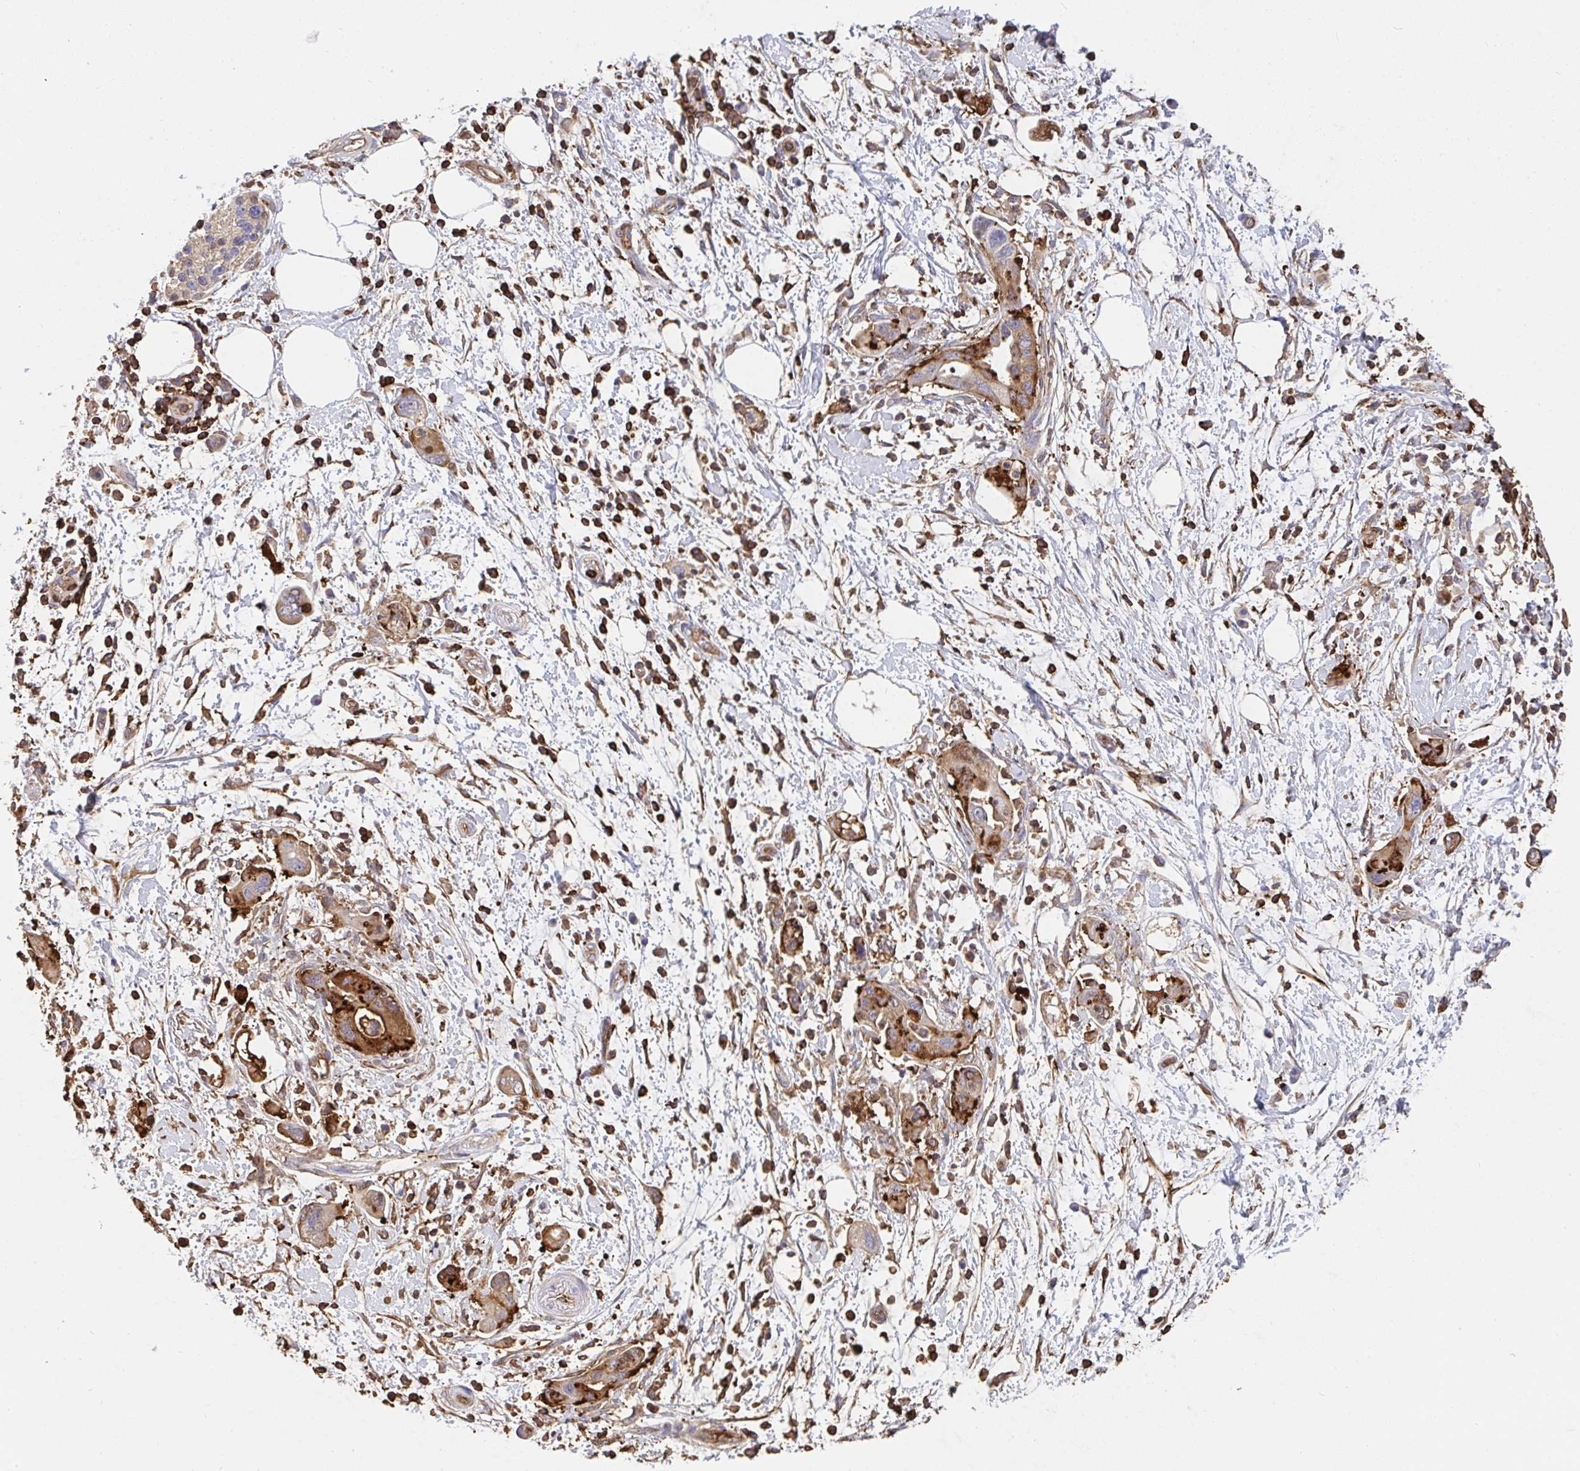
{"staining": {"intensity": "strong", "quantity": "25%-75%", "location": "cytoplasmic/membranous"}, "tissue": "pancreatic cancer", "cell_type": "Tumor cells", "image_type": "cancer", "snomed": [{"axis": "morphology", "description": "Adenocarcinoma, NOS"}, {"axis": "topography", "description": "Pancreas"}], "caption": "Pancreatic adenocarcinoma stained with a brown dye exhibits strong cytoplasmic/membranous positive staining in about 25%-75% of tumor cells.", "gene": "CFL1", "patient": {"sex": "female", "age": 73}}